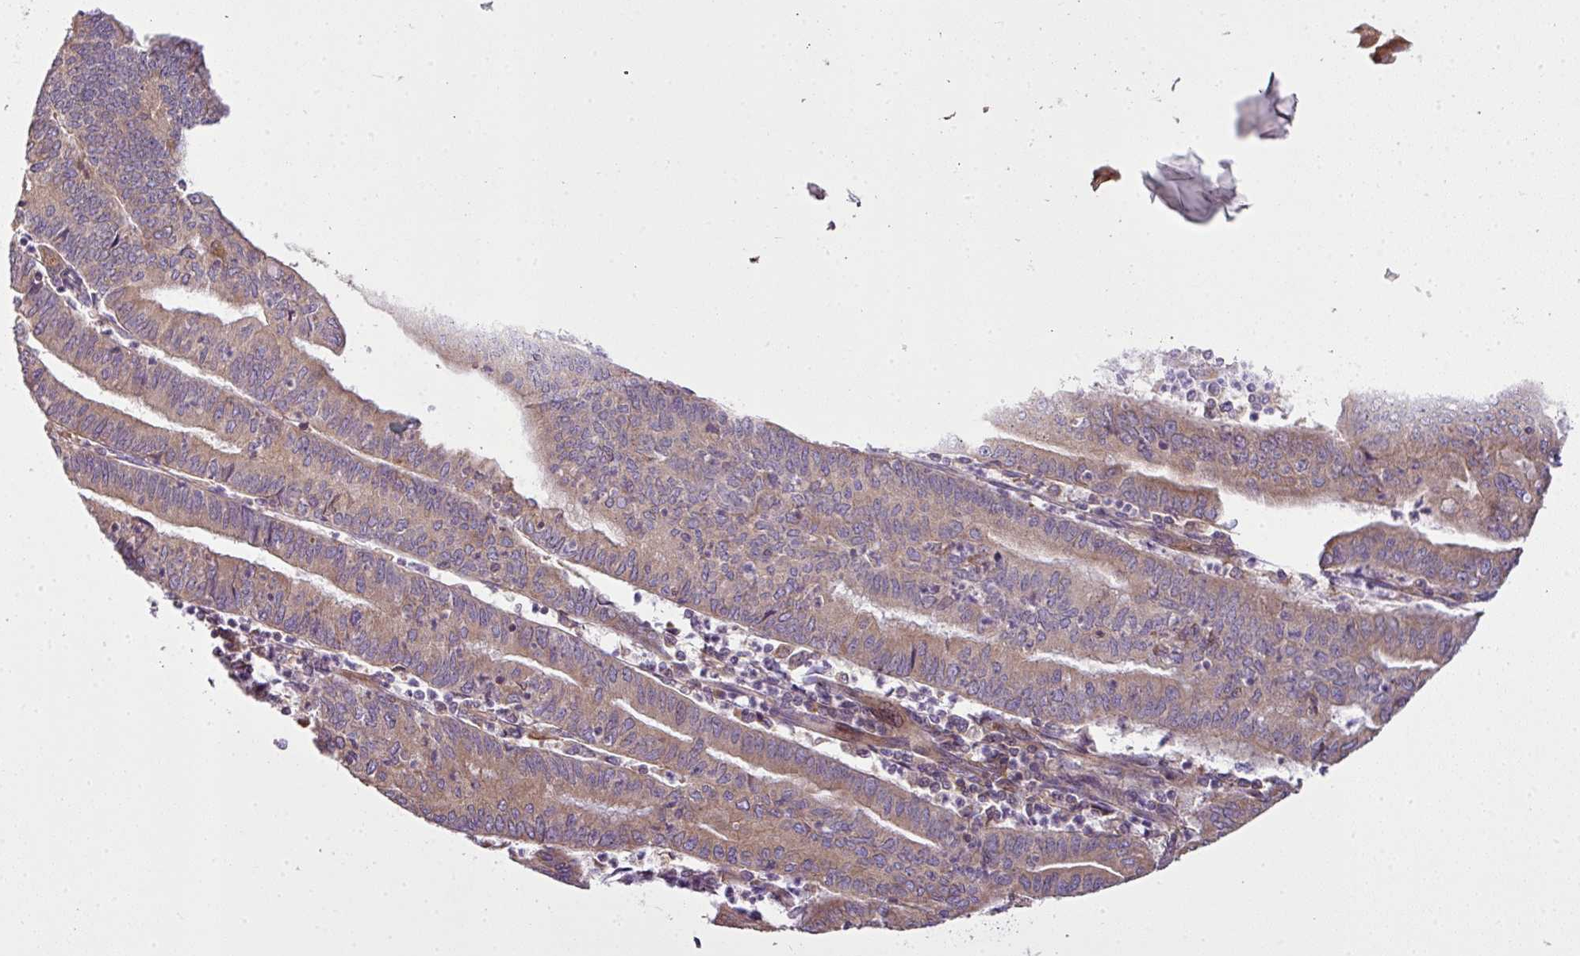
{"staining": {"intensity": "moderate", "quantity": ">75%", "location": "cytoplasmic/membranous"}, "tissue": "endometrial cancer", "cell_type": "Tumor cells", "image_type": "cancer", "snomed": [{"axis": "morphology", "description": "Adenocarcinoma, NOS"}, {"axis": "topography", "description": "Endometrium"}], "caption": "Immunohistochemical staining of adenocarcinoma (endometrial) reveals moderate cytoplasmic/membranous protein staining in approximately >75% of tumor cells.", "gene": "COX18", "patient": {"sex": "female", "age": 60}}